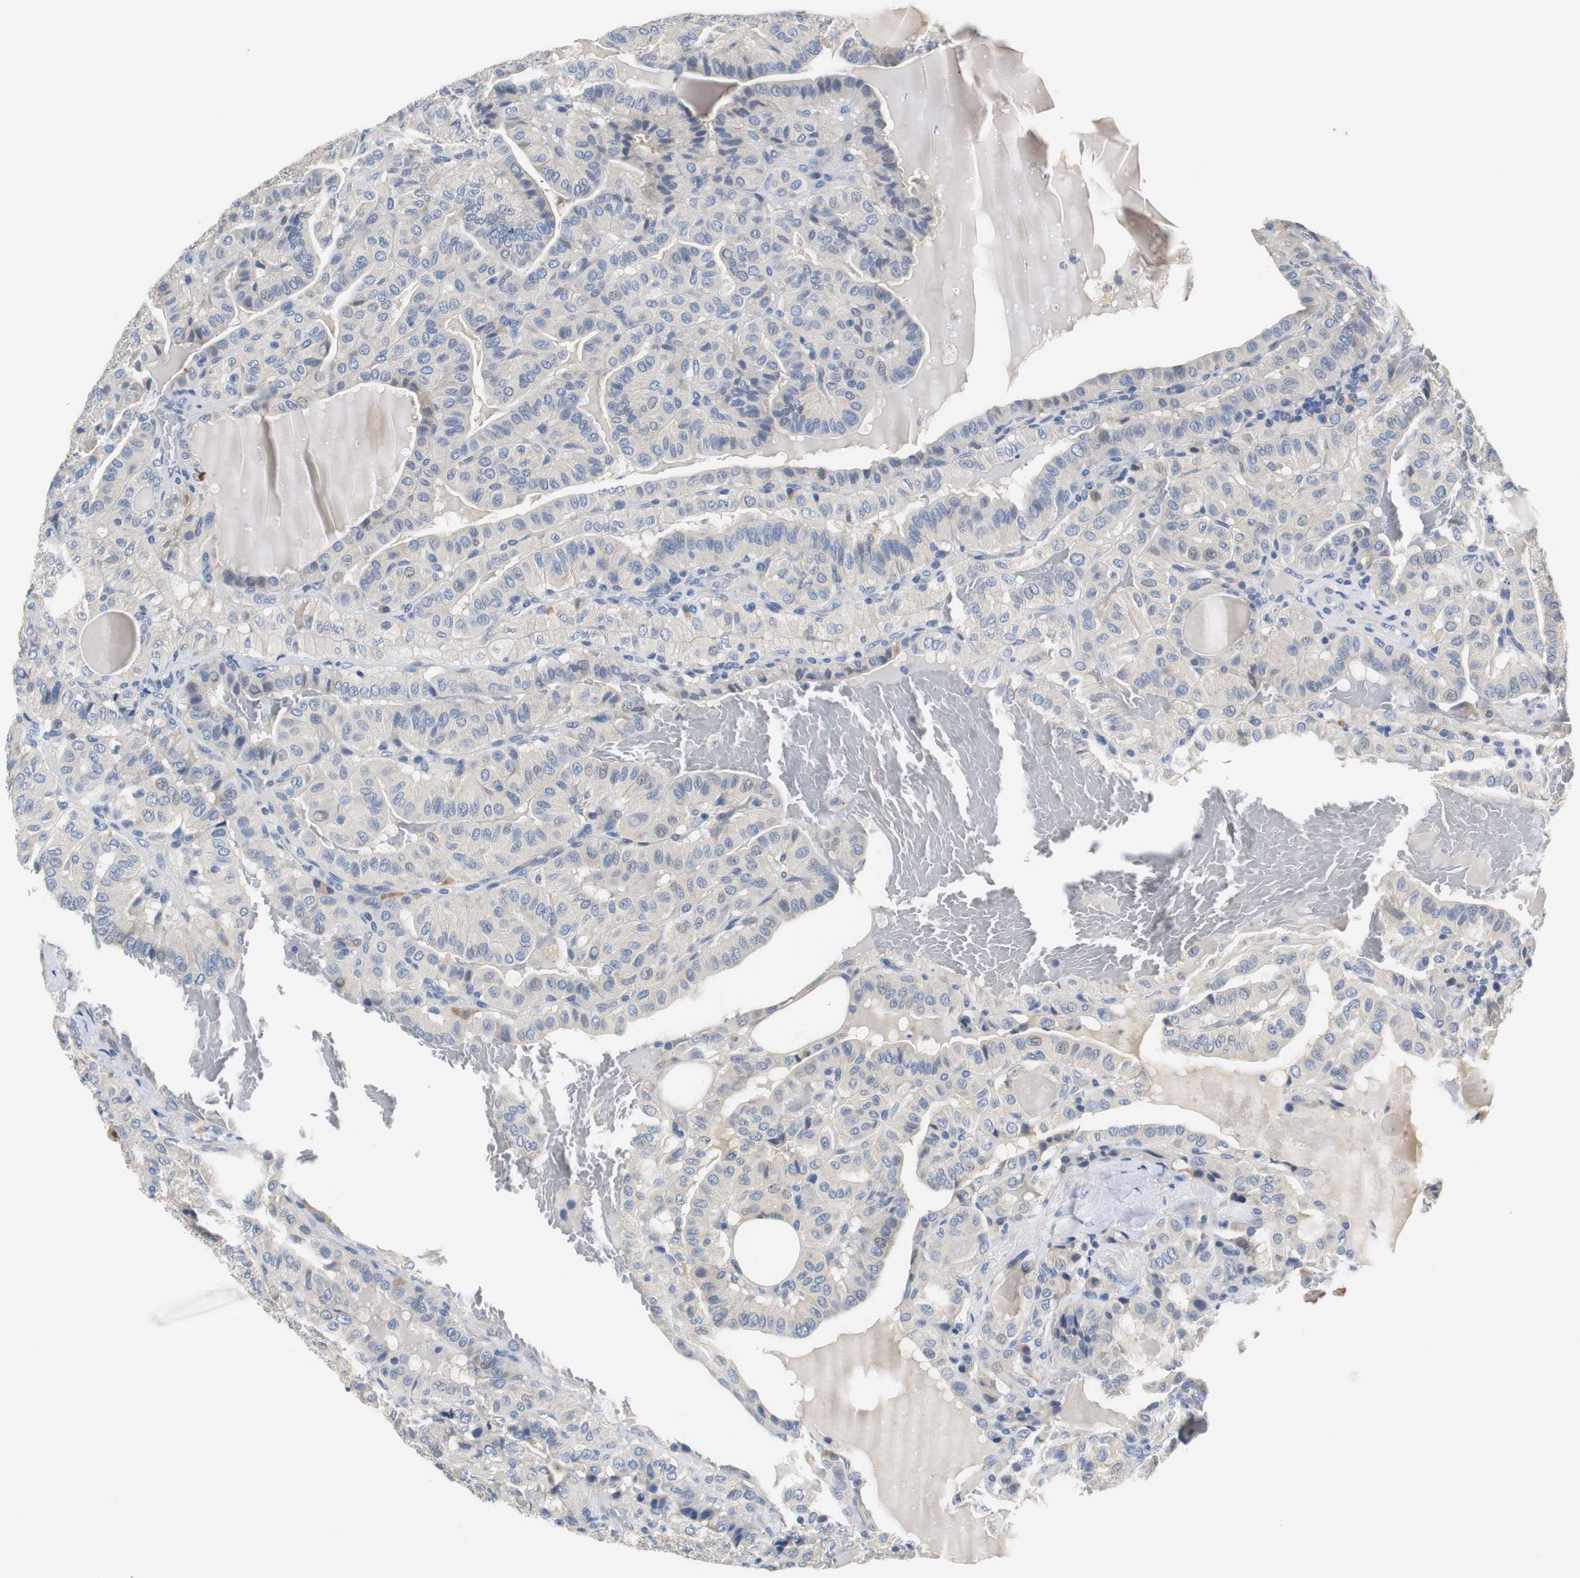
{"staining": {"intensity": "negative", "quantity": "none", "location": "none"}, "tissue": "thyroid cancer", "cell_type": "Tumor cells", "image_type": "cancer", "snomed": [{"axis": "morphology", "description": "Papillary adenocarcinoma, NOS"}, {"axis": "topography", "description": "Thyroid gland"}], "caption": "Thyroid papillary adenocarcinoma stained for a protein using IHC exhibits no positivity tumor cells.", "gene": "PCK1", "patient": {"sex": "male", "age": 77}}